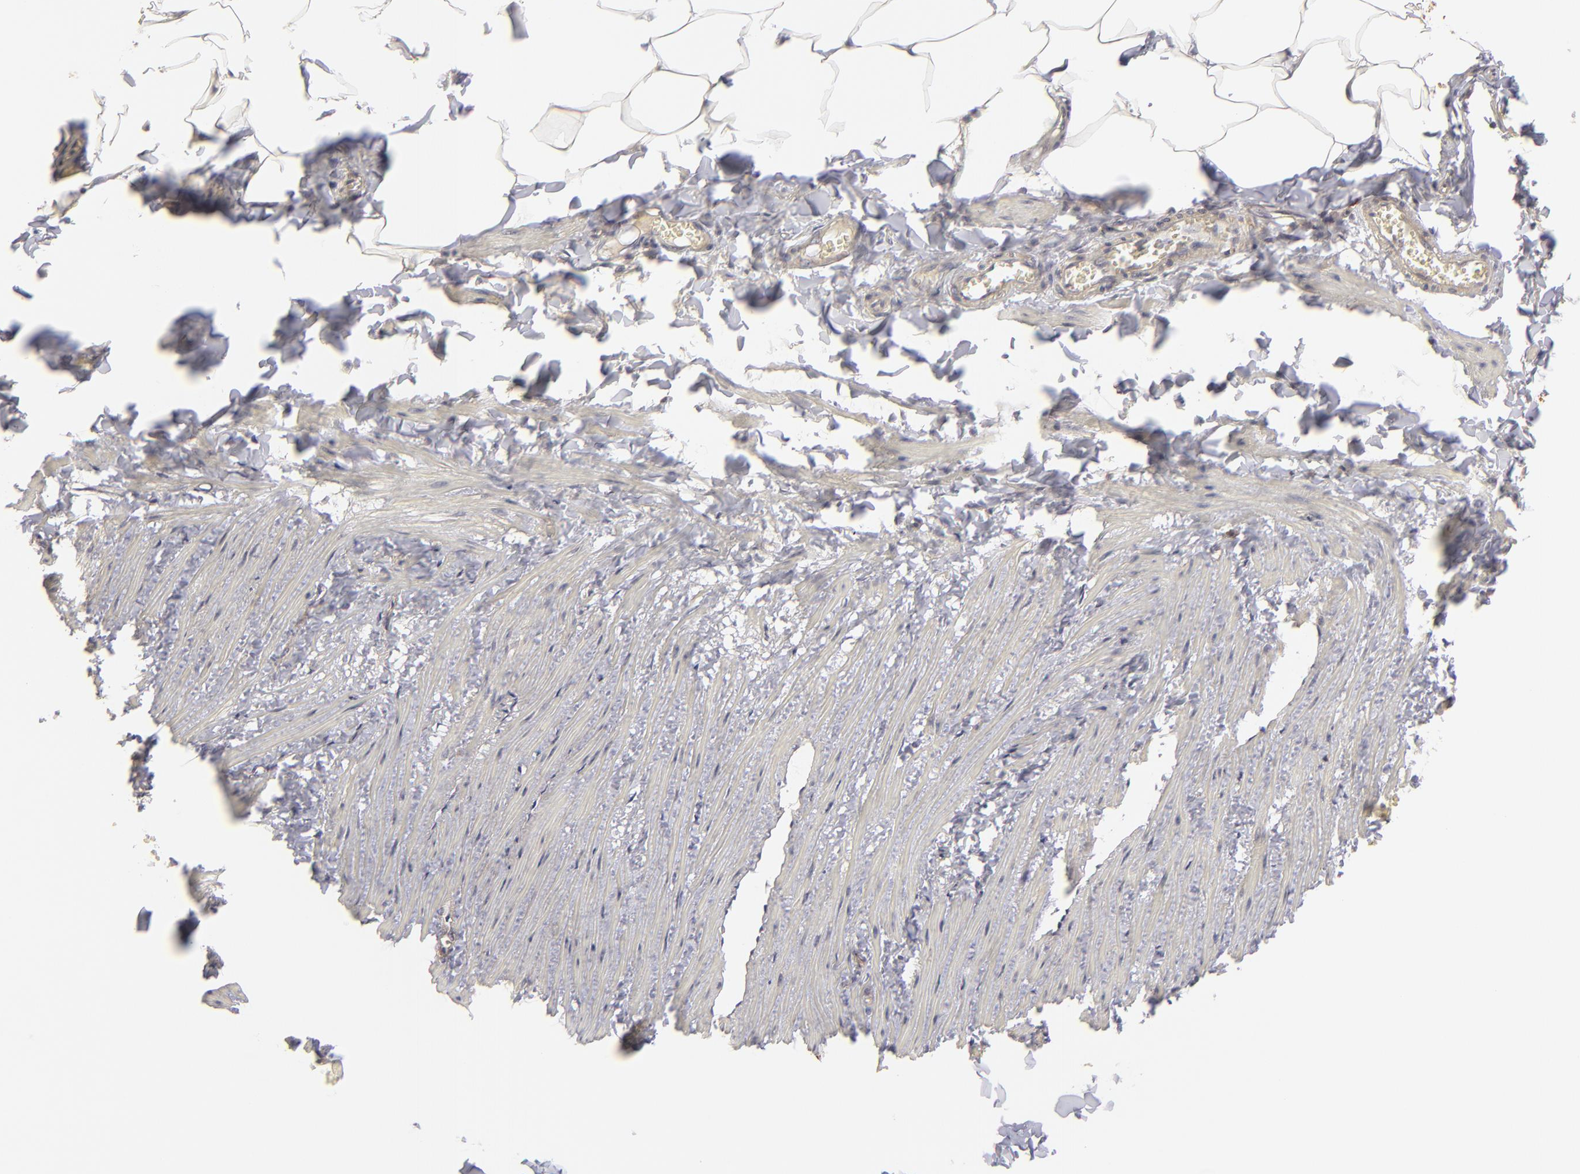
{"staining": {"intensity": "negative", "quantity": "none", "location": "none"}, "tissue": "adipose tissue", "cell_type": "Adipocytes", "image_type": "normal", "snomed": [{"axis": "morphology", "description": "Normal tissue, NOS"}, {"axis": "topography", "description": "Vascular tissue"}], "caption": "IHC image of normal adipose tissue: adipose tissue stained with DAB (3,3'-diaminobenzidine) exhibits no significant protein staining in adipocytes. Nuclei are stained in blue.", "gene": "ACTB", "patient": {"sex": "male", "age": 41}}